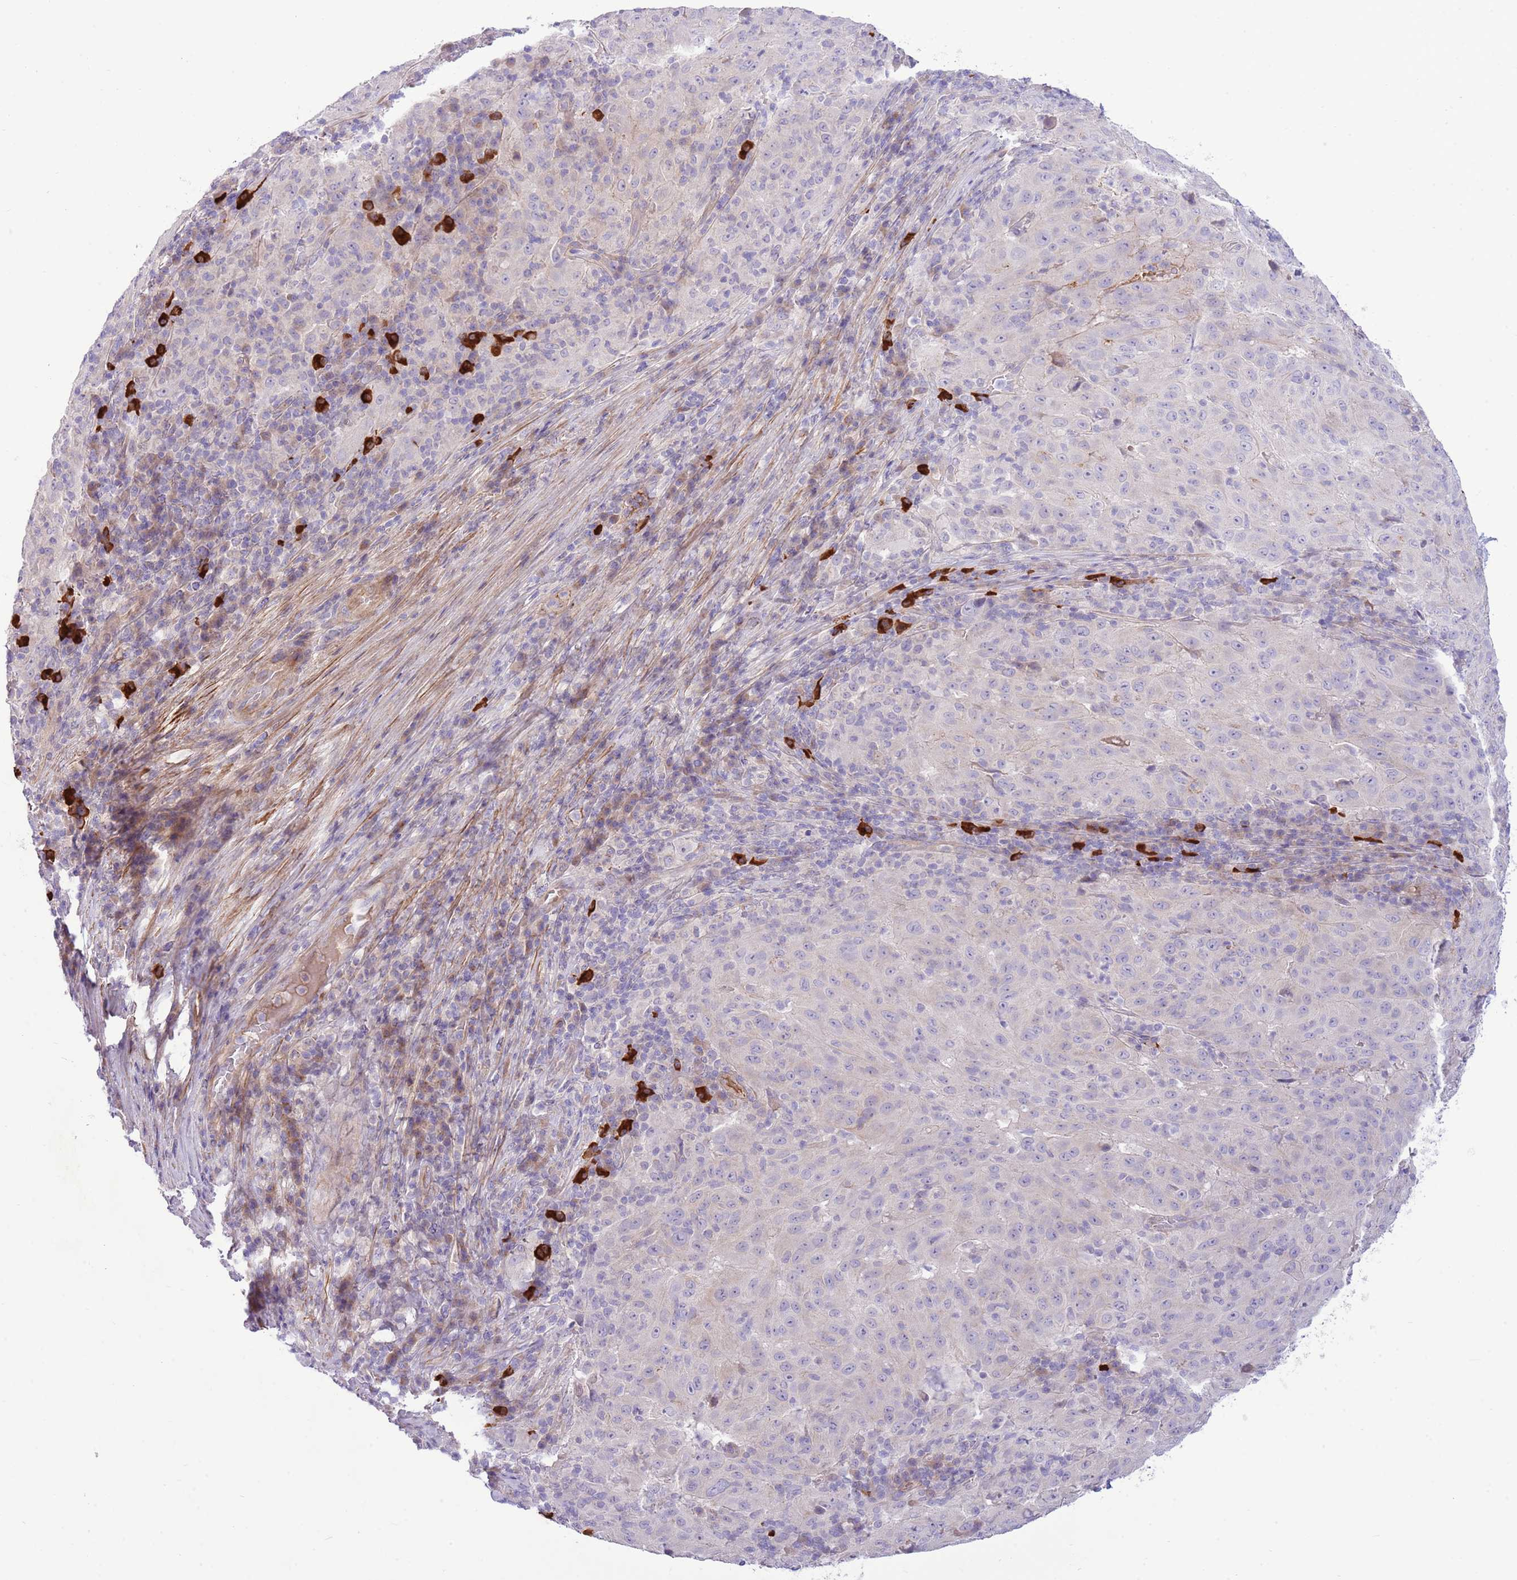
{"staining": {"intensity": "negative", "quantity": "none", "location": "none"}, "tissue": "pancreatic cancer", "cell_type": "Tumor cells", "image_type": "cancer", "snomed": [{"axis": "morphology", "description": "Adenocarcinoma, NOS"}, {"axis": "topography", "description": "Pancreas"}], "caption": "The histopathology image demonstrates no staining of tumor cells in pancreatic cancer.", "gene": "ZC4H2", "patient": {"sex": "male", "age": 63}}